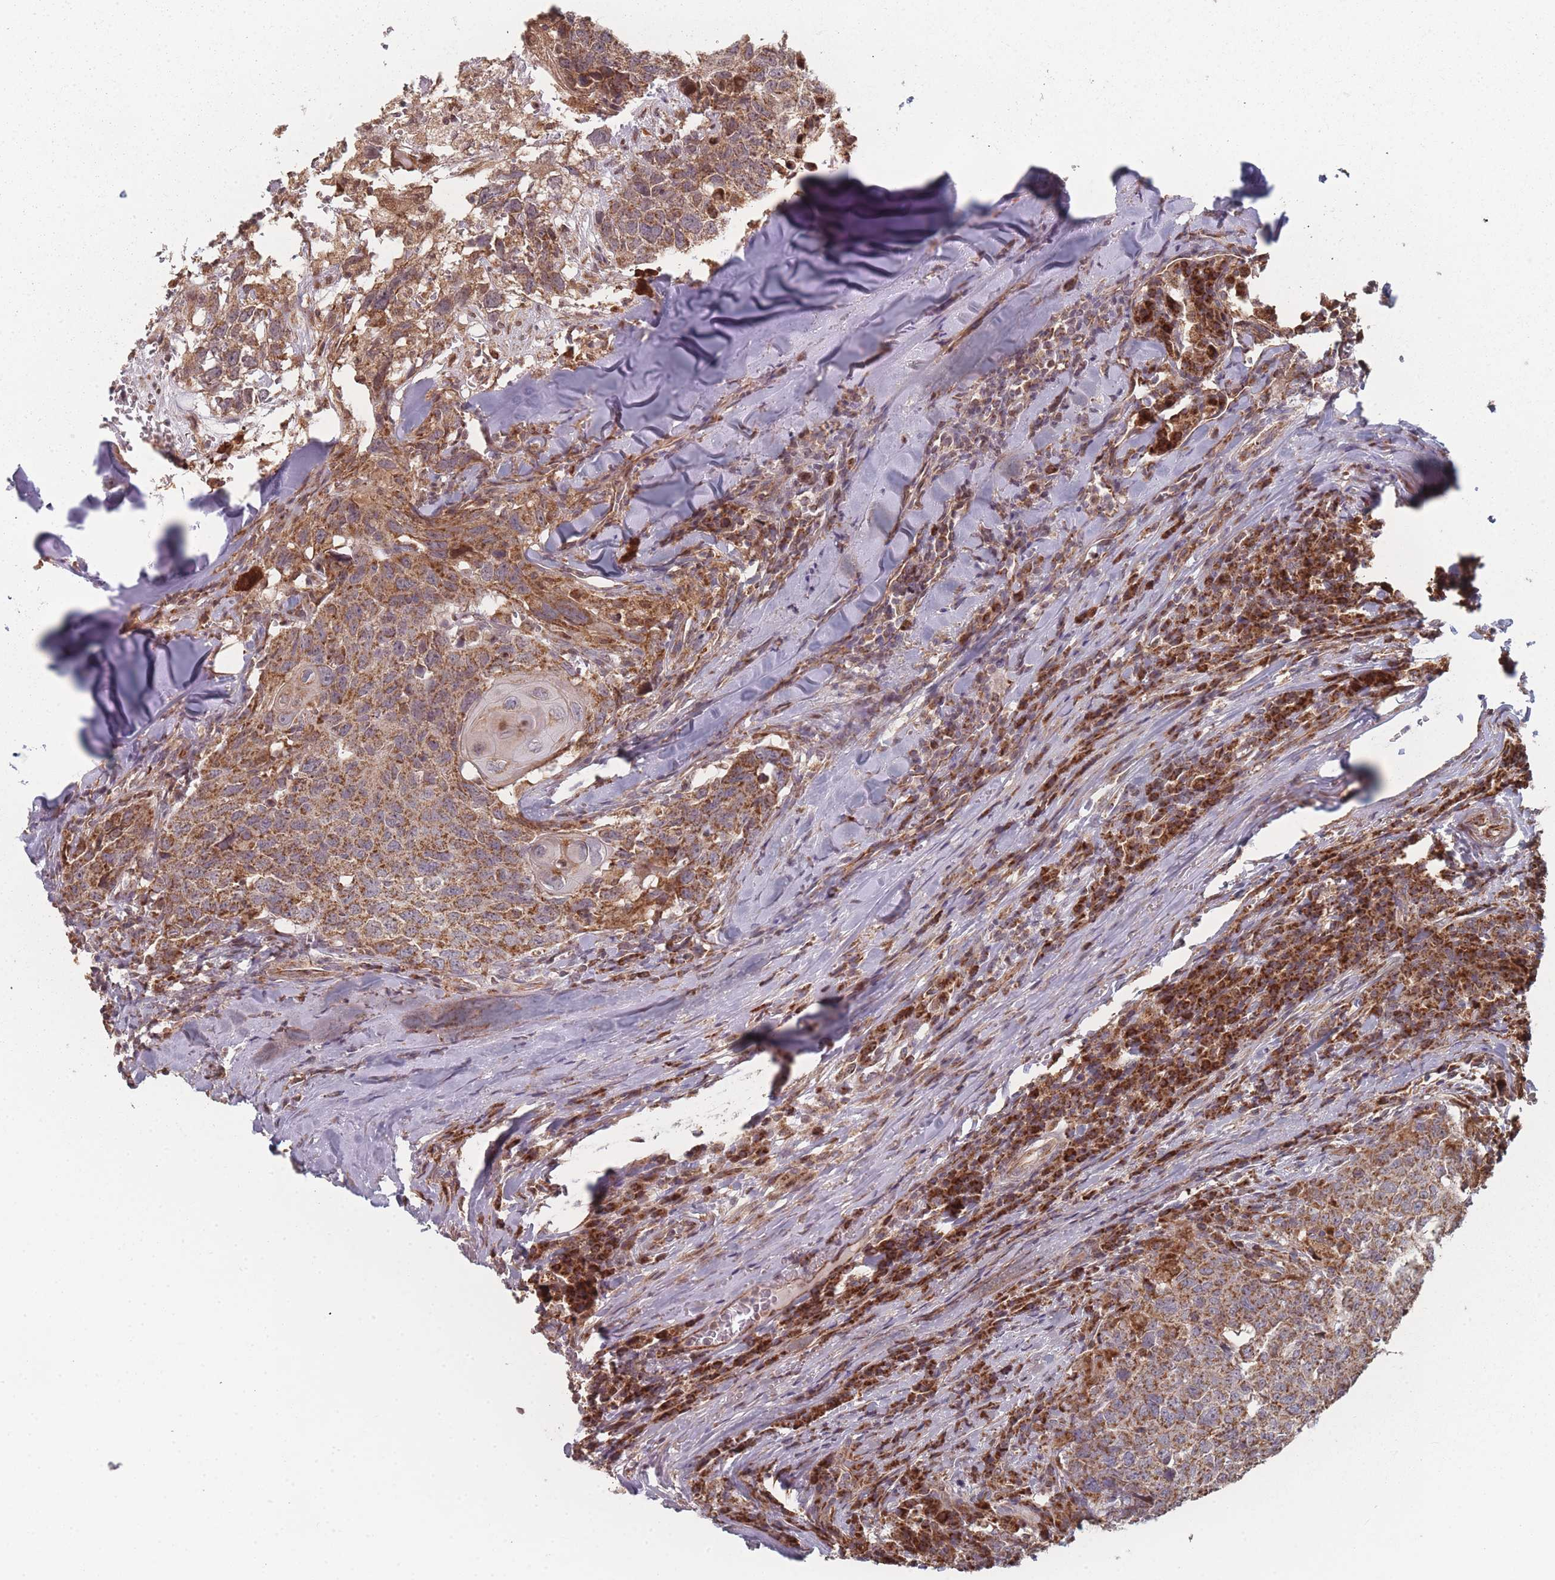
{"staining": {"intensity": "moderate", "quantity": ">75%", "location": "cytoplasmic/membranous"}, "tissue": "head and neck cancer", "cell_type": "Tumor cells", "image_type": "cancer", "snomed": [{"axis": "morphology", "description": "Normal tissue, NOS"}, {"axis": "morphology", "description": "Squamous cell carcinoma, NOS"}, {"axis": "topography", "description": "Skeletal muscle"}, {"axis": "topography", "description": "Vascular tissue"}, {"axis": "topography", "description": "Peripheral nerve tissue"}, {"axis": "topography", "description": "Head-Neck"}], "caption": "Protein expression analysis of head and neck cancer (squamous cell carcinoma) shows moderate cytoplasmic/membranous expression in about >75% of tumor cells.", "gene": "PSMB3", "patient": {"sex": "male", "age": 66}}